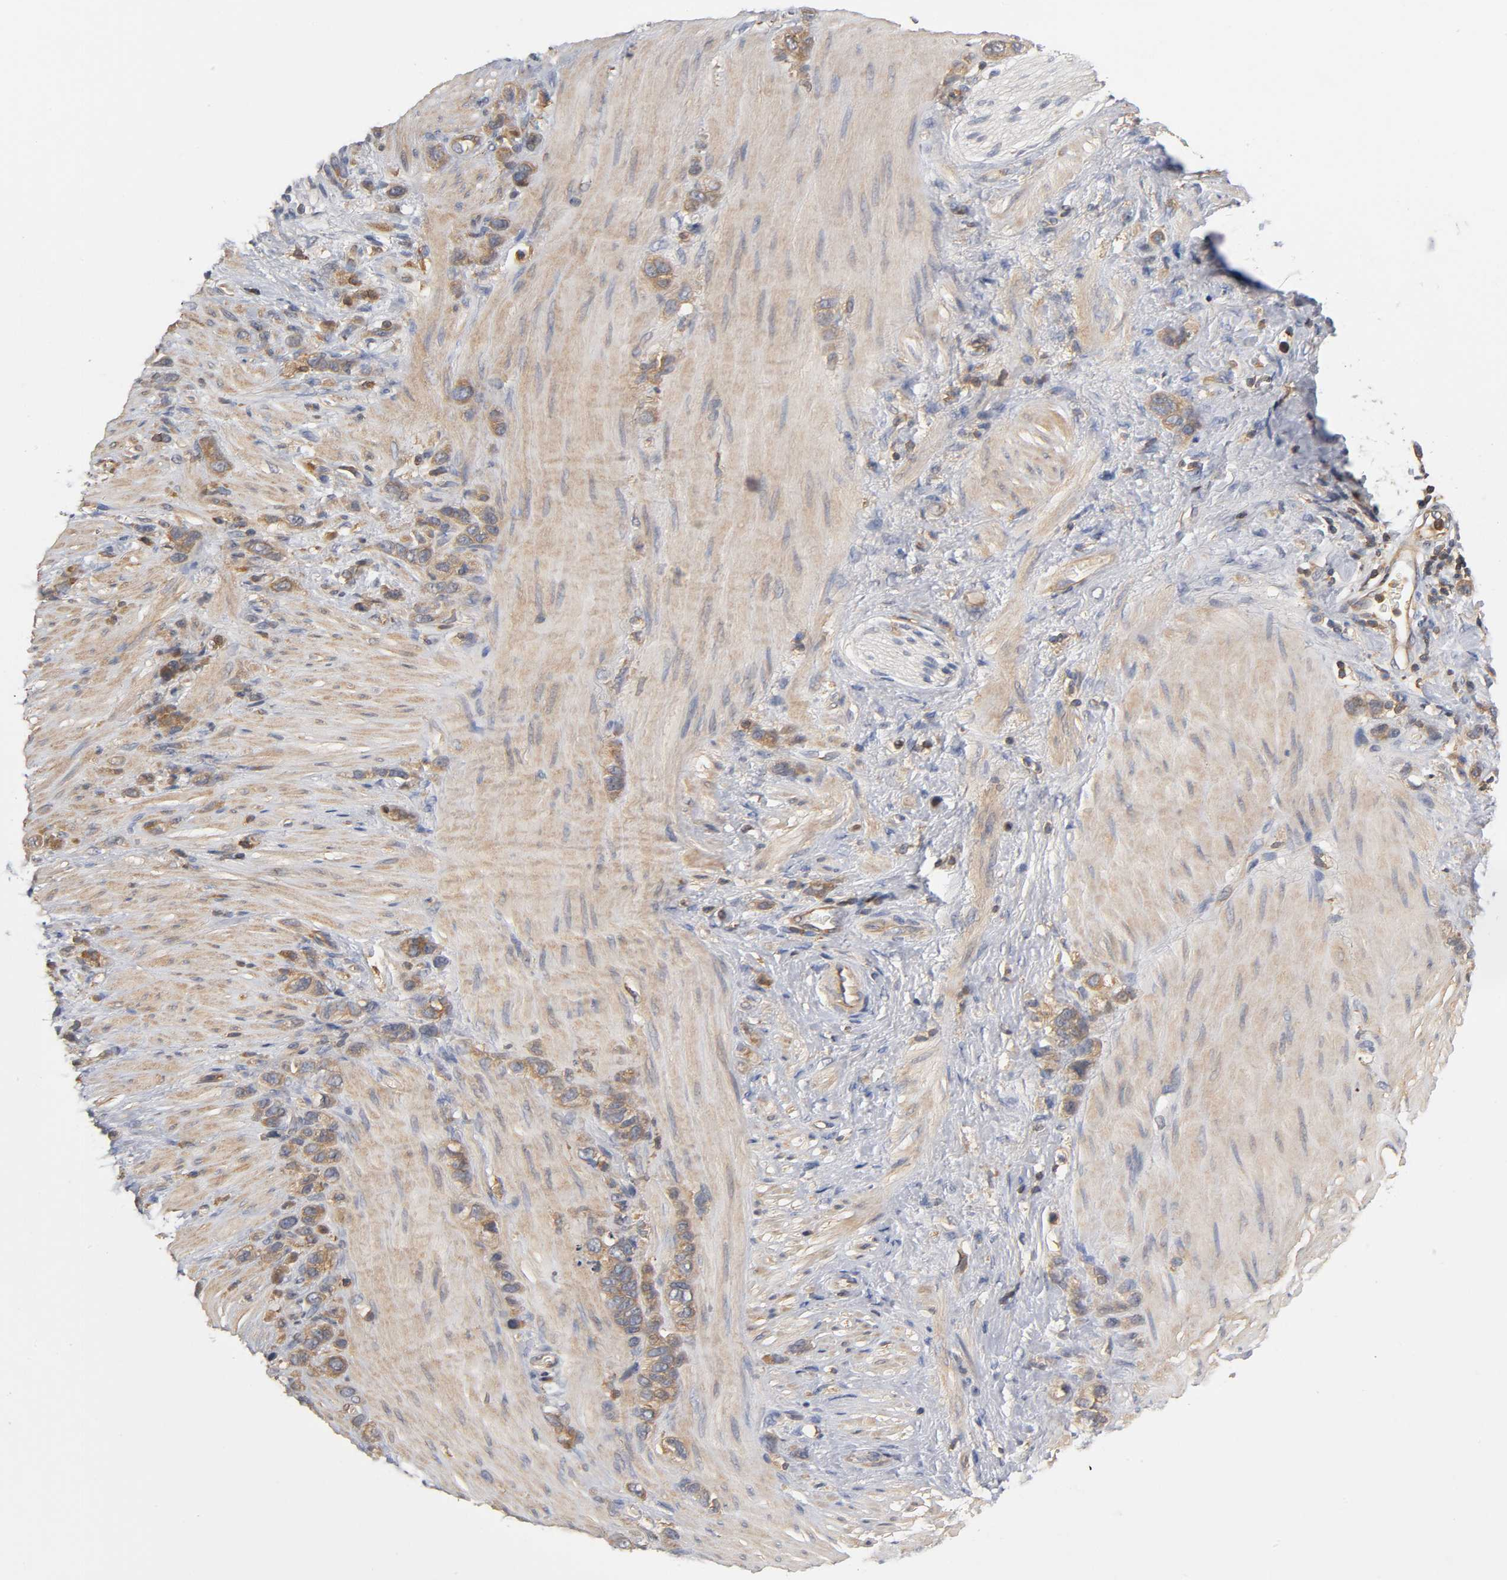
{"staining": {"intensity": "strong", "quantity": ">75%", "location": "cytoplasmic/membranous"}, "tissue": "stomach cancer", "cell_type": "Tumor cells", "image_type": "cancer", "snomed": [{"axis": "morphology", "description": "Normal tissue, NOS"}, {"axis": "morphology", "description": "Adenocarcinoma, NOS"}, {"axis": "morphology", "description": "Adenocarcinoma, High grade"}, {"axis": "topography", "description": "Stomach, upper"}, {"axis": "topography", "description": "Stomach"}], "caption": "Stomach cancer (high-grade adenocarcinoma) stained for a protein (brown) exhibits strong cytoplasmic/membranous positive positivity in about >75% of tumor cells.", "gene": "ACTR2", "patient": {"sex": "female", "age": 65}}